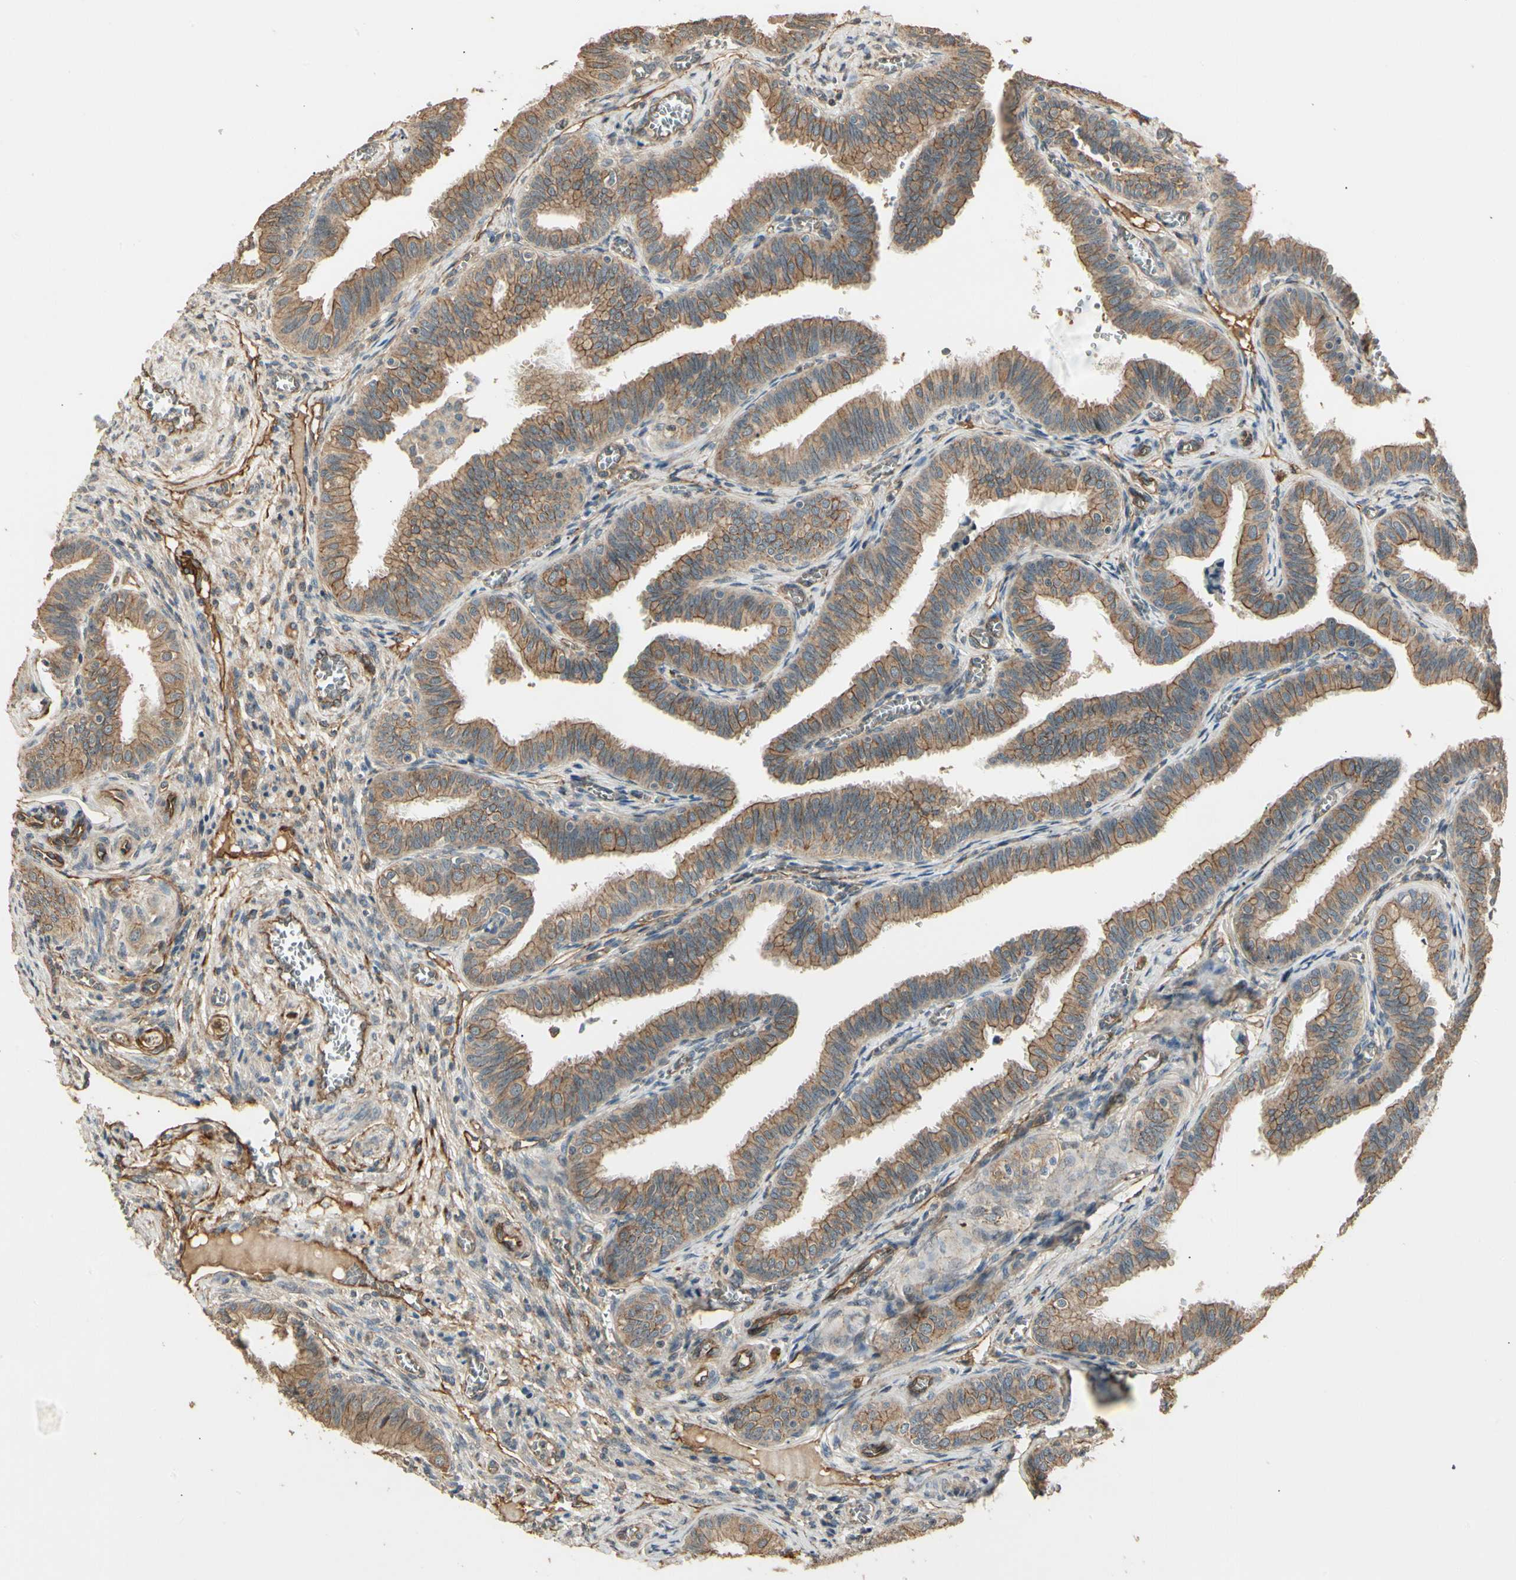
{"staining": {"intensity": "moderate", "quantity": ">75%", "location": "cytoplasmic/membranous"}, "tissue": "fallopian tube", "cell_type": "Glandular cells", "image_type": "normal", "snomed": [{"axis": "morphology", "description": "Normal tissue, NOS"}, {"axis": "topography", "description": "Fallopian tube"}], "caption": "A brown stain shows moderate cytoplasmic/membranous positivity of a protein in glandular cells of unremarkable human fallopian tube.", "gene": "RNF180", "patient": {"sex": "female", "age": 46}}